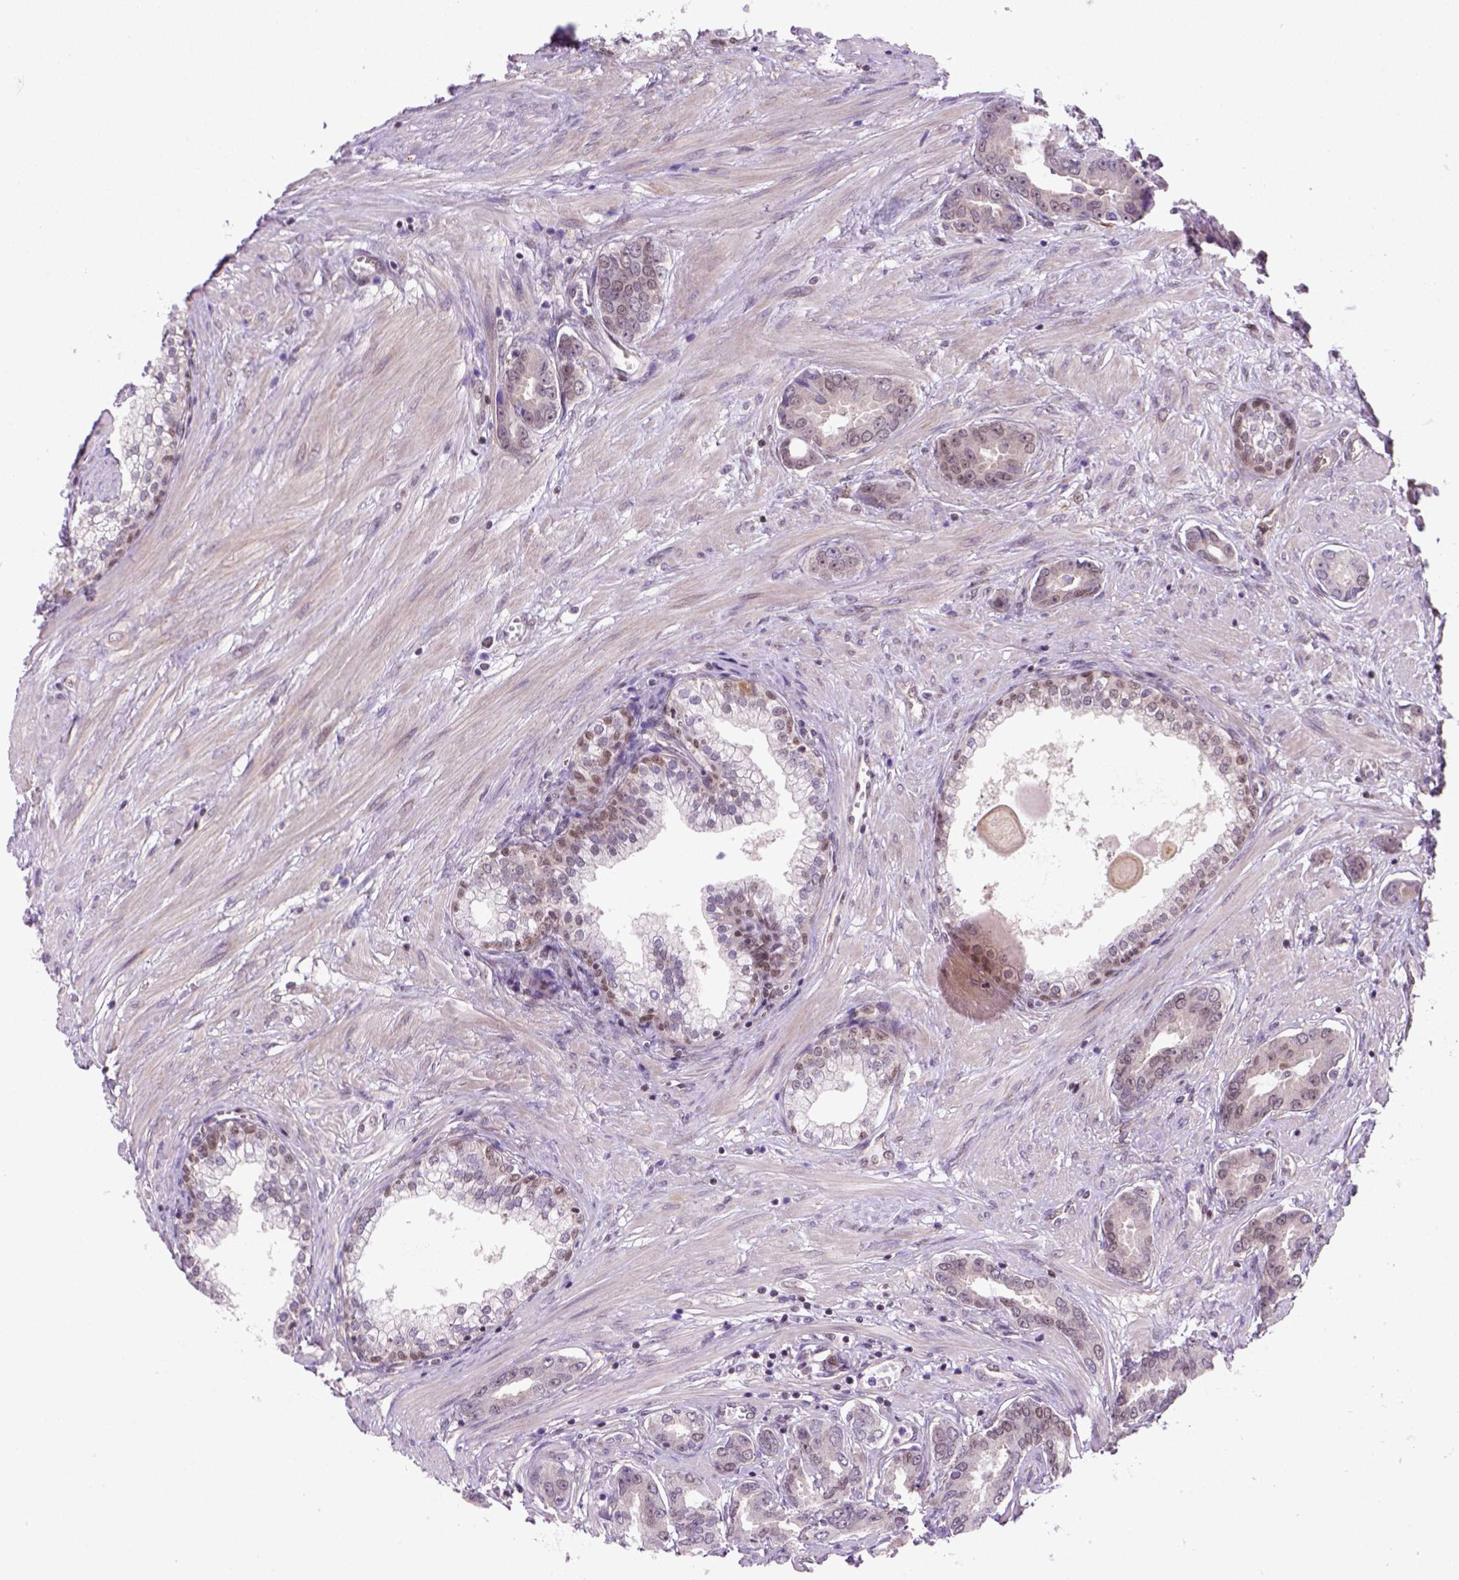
{"staining": {"intensity": "weak", "quantity": "<25%", "location": "nuclear"}, "tissue": "prostate cancer", "cell_type": "Tumor cells", "image_type": "cancer", "snomed": [{"axis": "morphology", "description": "Adenocarcinoma, NOS"}, {"axis": "topography", "description": "Prostate"}], "caption": "The photomicrograph reveals no staining of tumor cells in prostate cancer.", "gene": "MGMT", "patient": {"sex": "male", "age": 67}}